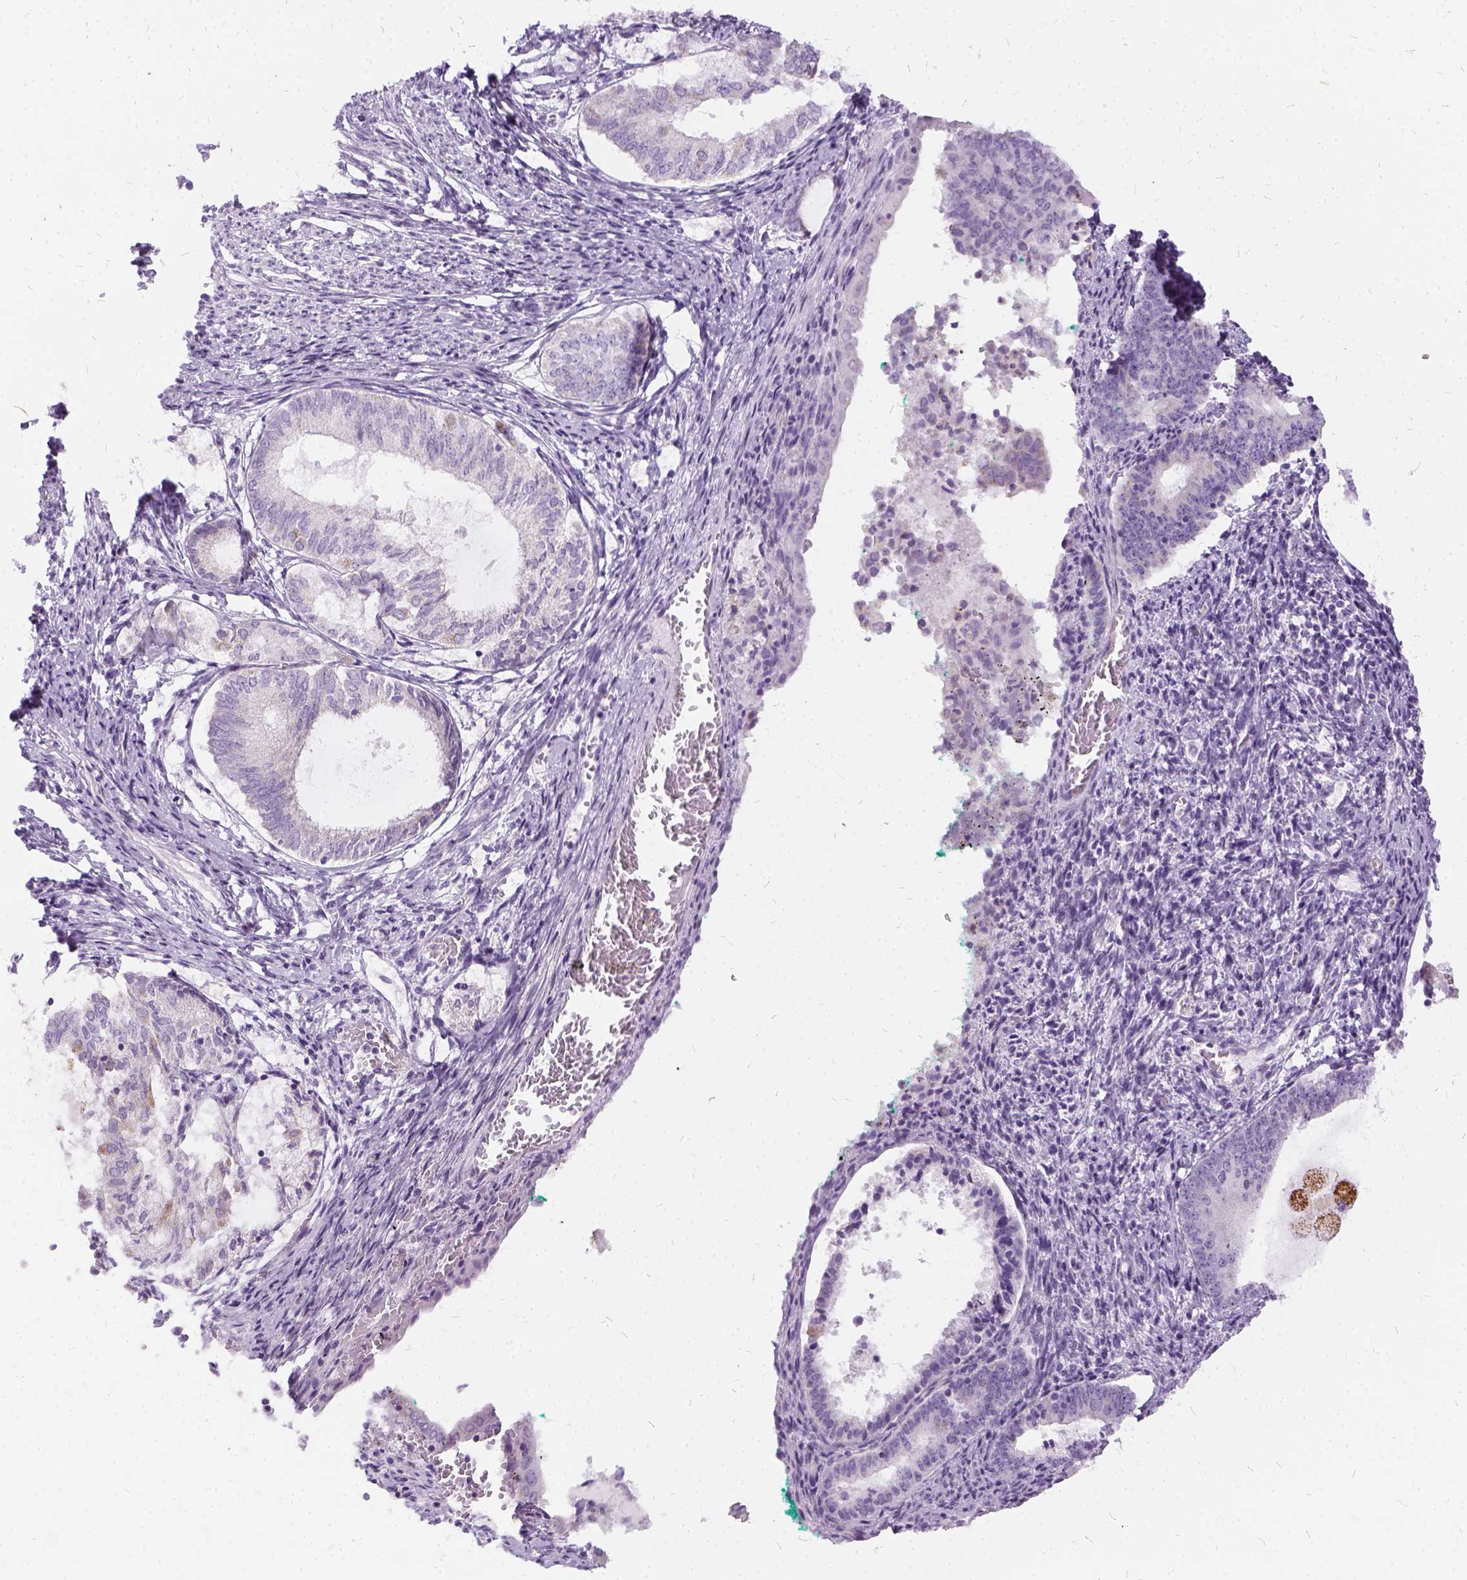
{"staining": {"intensity": "negative", "quantity": "none", "location": "none"}, "tissue": "endometrium", "cell_type": "Cells in endometrial stroma", "image_type": "normal", "snomed": [{"axis": "morphology", "description": "Normal tissue, NOS"}, {"axis": "topography", "description": "Endometrium"}], "caption": "Immunohistochemistry (IHC) image of benign endometrium: human endometrium stained with DAB shows no significant protein expression in cells in endometrial stroma.", "gene": "FDX1", "patient": {"sex": "female", "age": 50}}